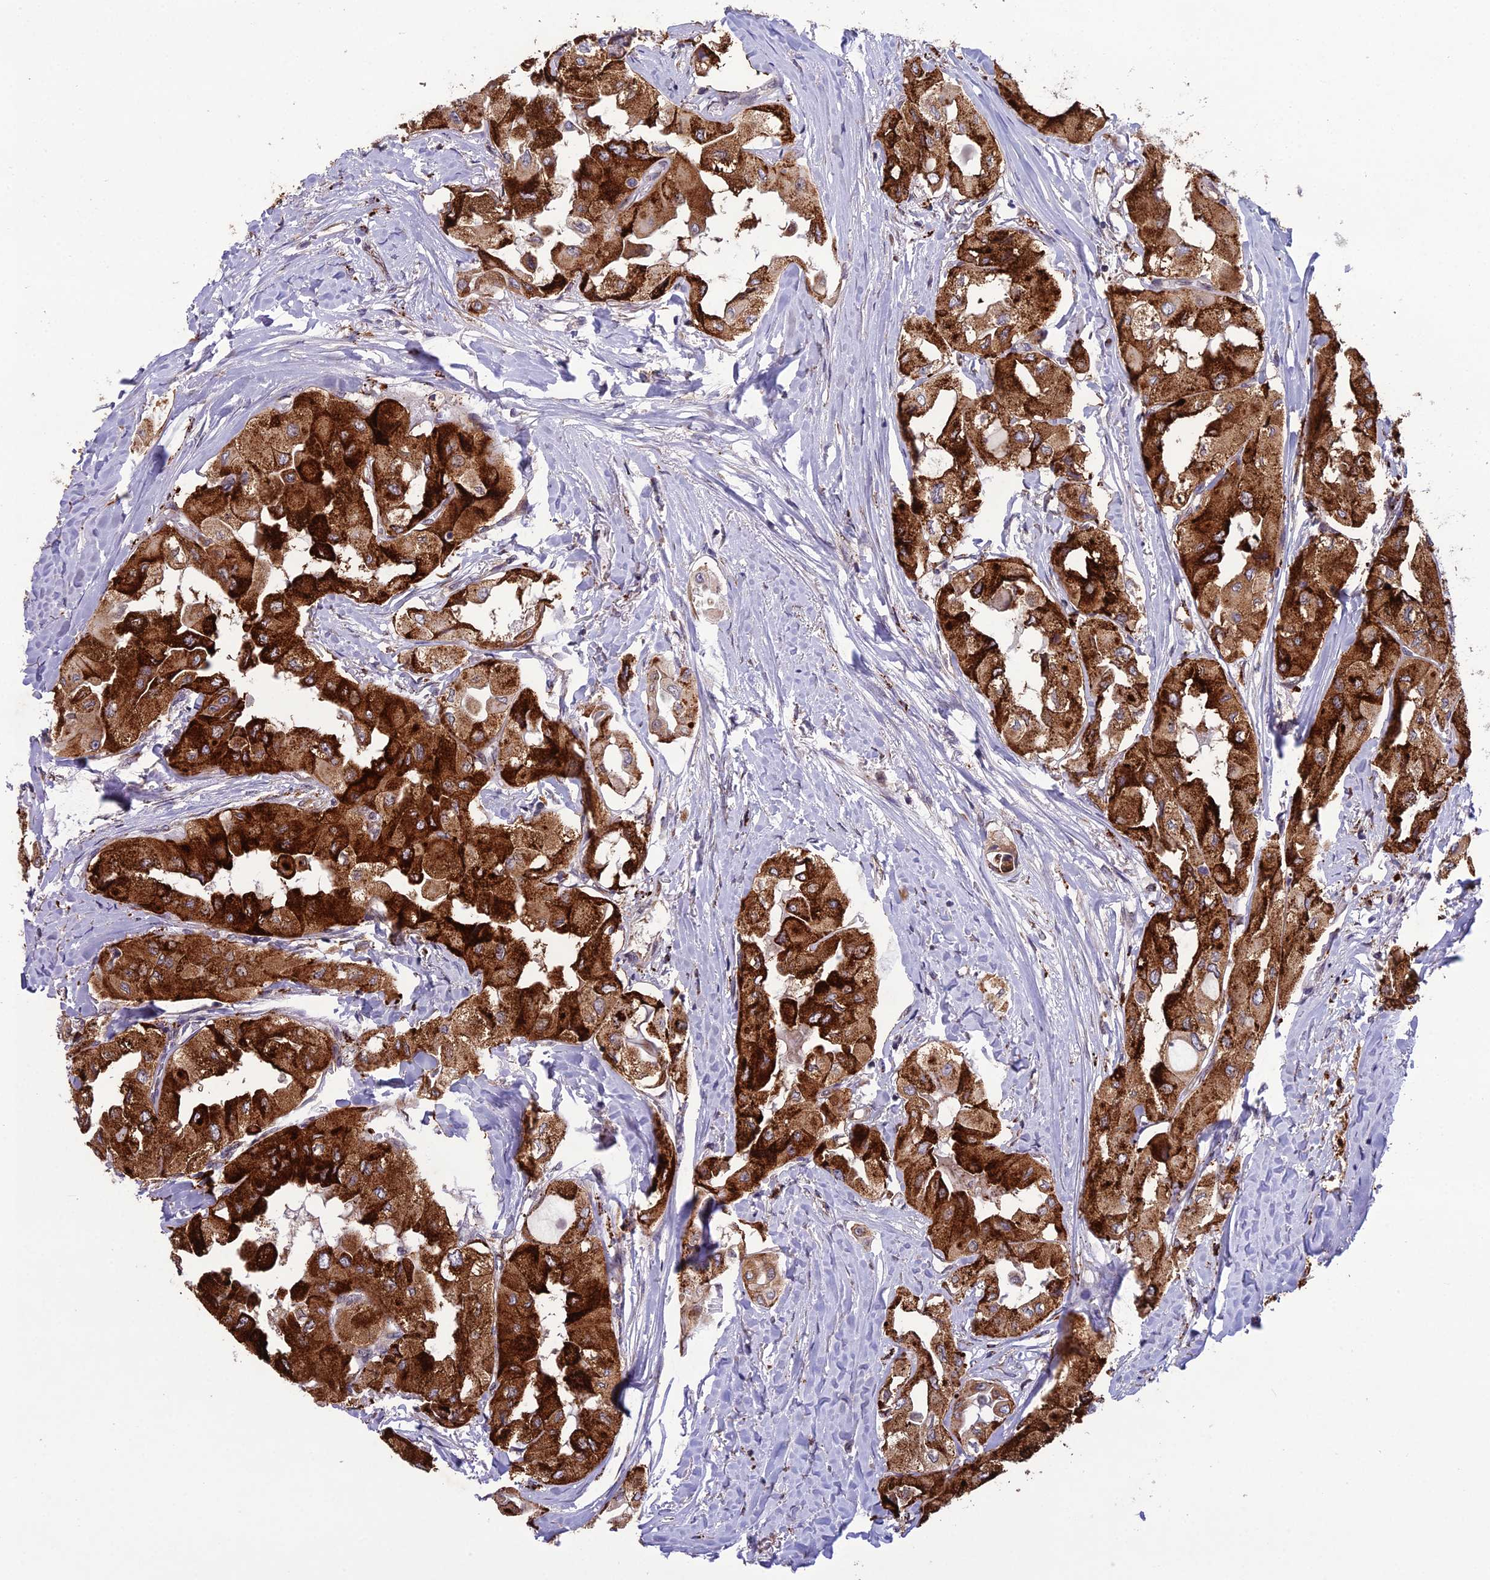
{"staining": {"intensity": "strong", "quantity": ">75%", "location": "cytoplasmic/membranous"}, "tissue": "thyroid cancer", "cell_type": "Tumor cells", "image_type": "cancer", "snomed": [{"axis": "morphology", "description": "Normal tissue, NOS"}, {"axis": "morphology", "description": "Papillary adenocarcinoma, NOS"}, {"axis": "topography", "description": "Thyroid gland"}], "caption": "Tumor cells display strong cytoplasmic/membranous positivity in approximately >75% of cells in thyroid papillary adenocarcinoma.", "gene": "NODAL", "patient": {"sex": "female", "age": 59}}